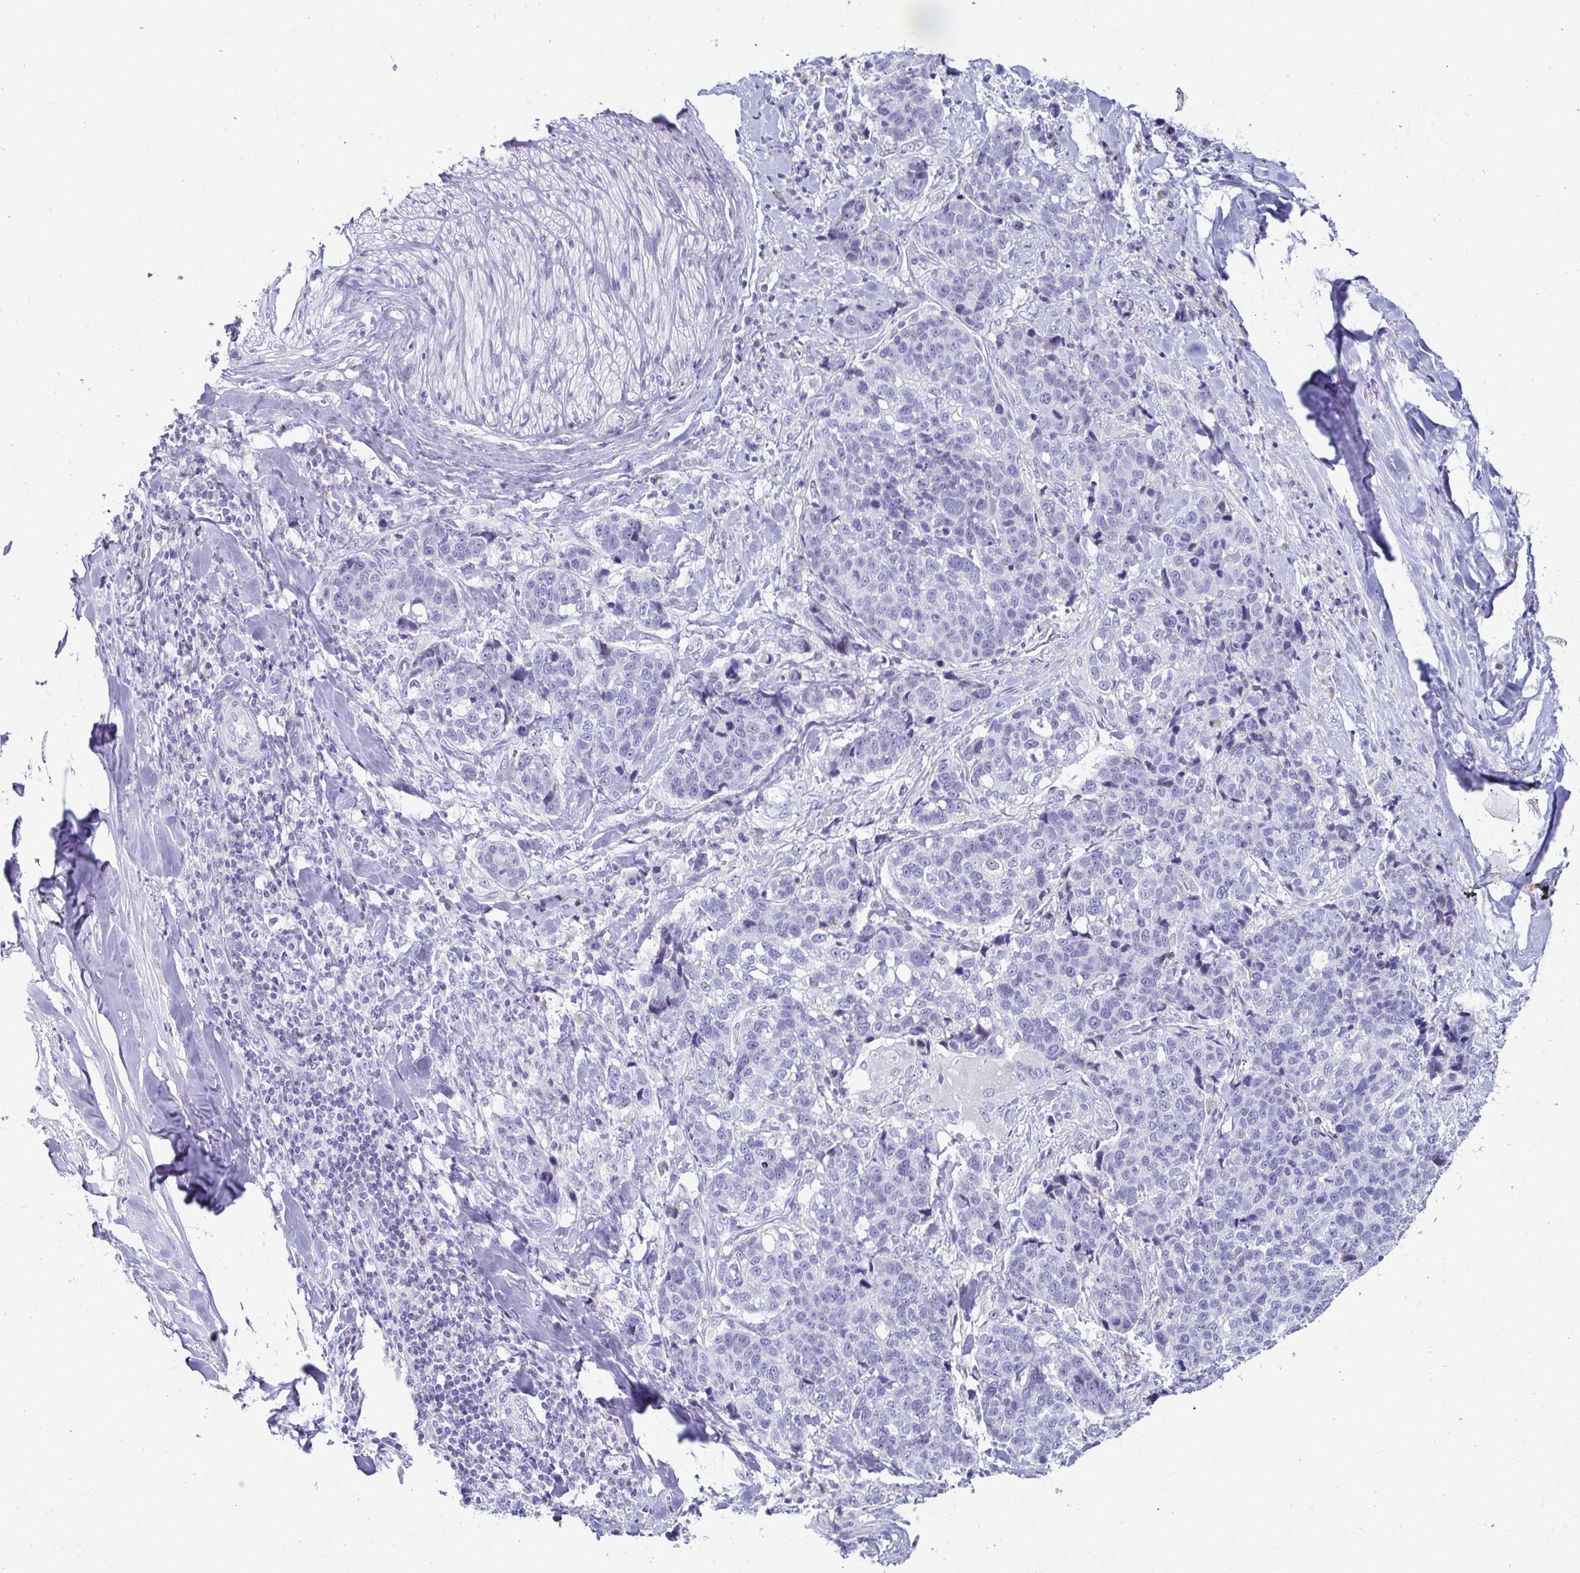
{"staining": {"intensity": "negative", "quantity": "none", "location": "none"}, "tissue": "lung cancer", "cell_type": "Tumor cells", "image_type": "cancer", "snomed": [{"axis": "morphology", "description": "Squamous cell carcinoma, NOS"}, {"axis": "topography", "description": "Lymph node"}, {"axis": "topography", "description": "Lung"}], "caption": "Micrograph shows no significant protein expression in tumor cells of lung cancer (squamous cell carcinoma). (Brightfield microscopy of DAB IHC at high magnification).", "gene": "C4orf17", "patient": {"sex": "male", "age": 61}}